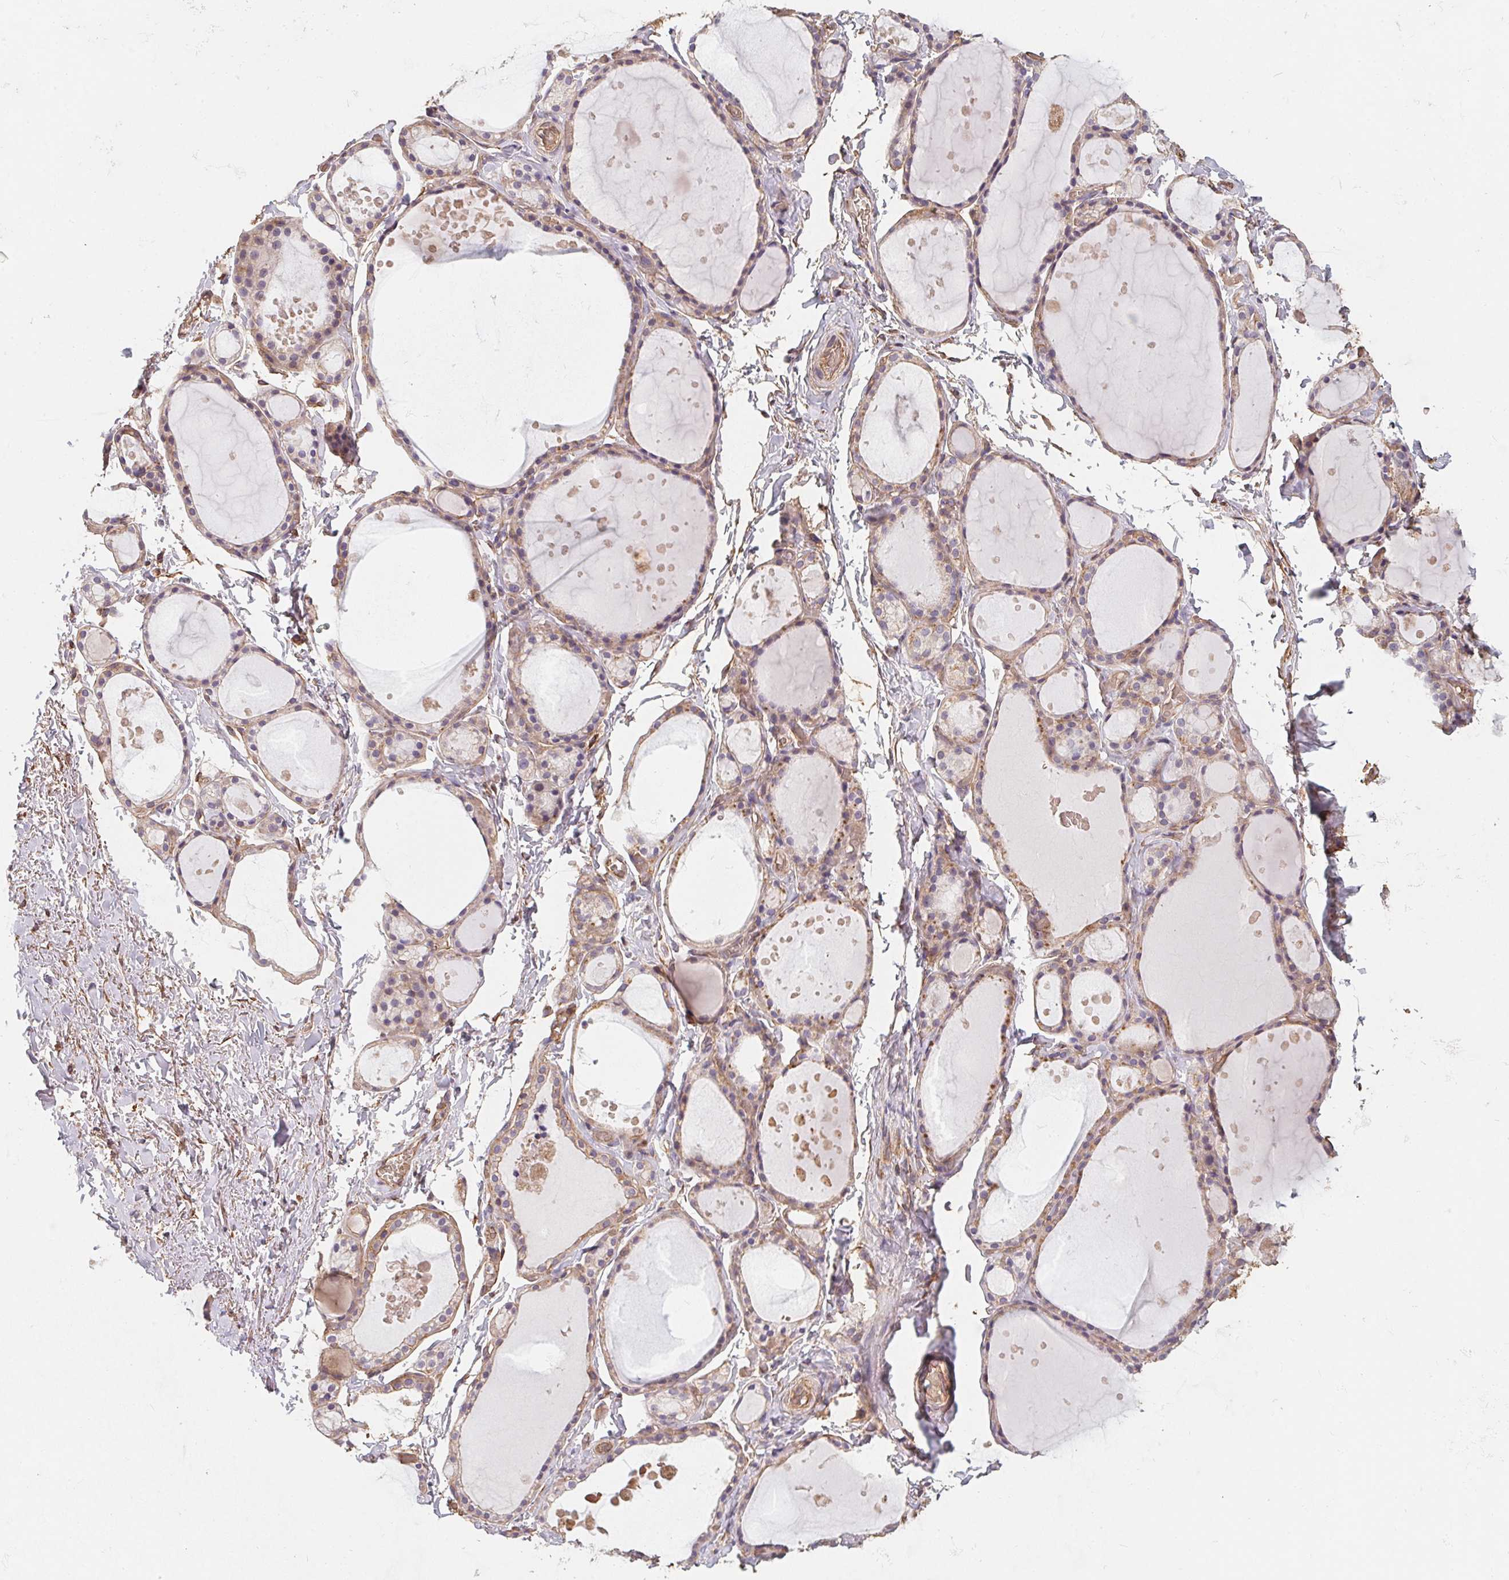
{"staining": {"intensity": "weak", "quantity": "25%-75%", "location": "cytoplasmic/membranous"}, "tissue": "thyroid gland", "cell_type": "Glandular cells", "image_type": "normal", "snomed": [{"axis": "morphology", "description": "Normal tissue, NOS"}, {"axis": "topography", "description": "Thyroid gland"}], "caption": "IHC staining of benign thyroid gland, which displays low levels of weak cytoplasmic/membranous staining in about 25%-75% of glandular cells indicating weak cytoplasmic/membranous protein staining. The staining was performed using DAB (brown) for protein detection and nuclei were counterstained in hematoxylin (blue).", "gene": "TBKBP1", "patient": {"sex": "male", "age": 68}}